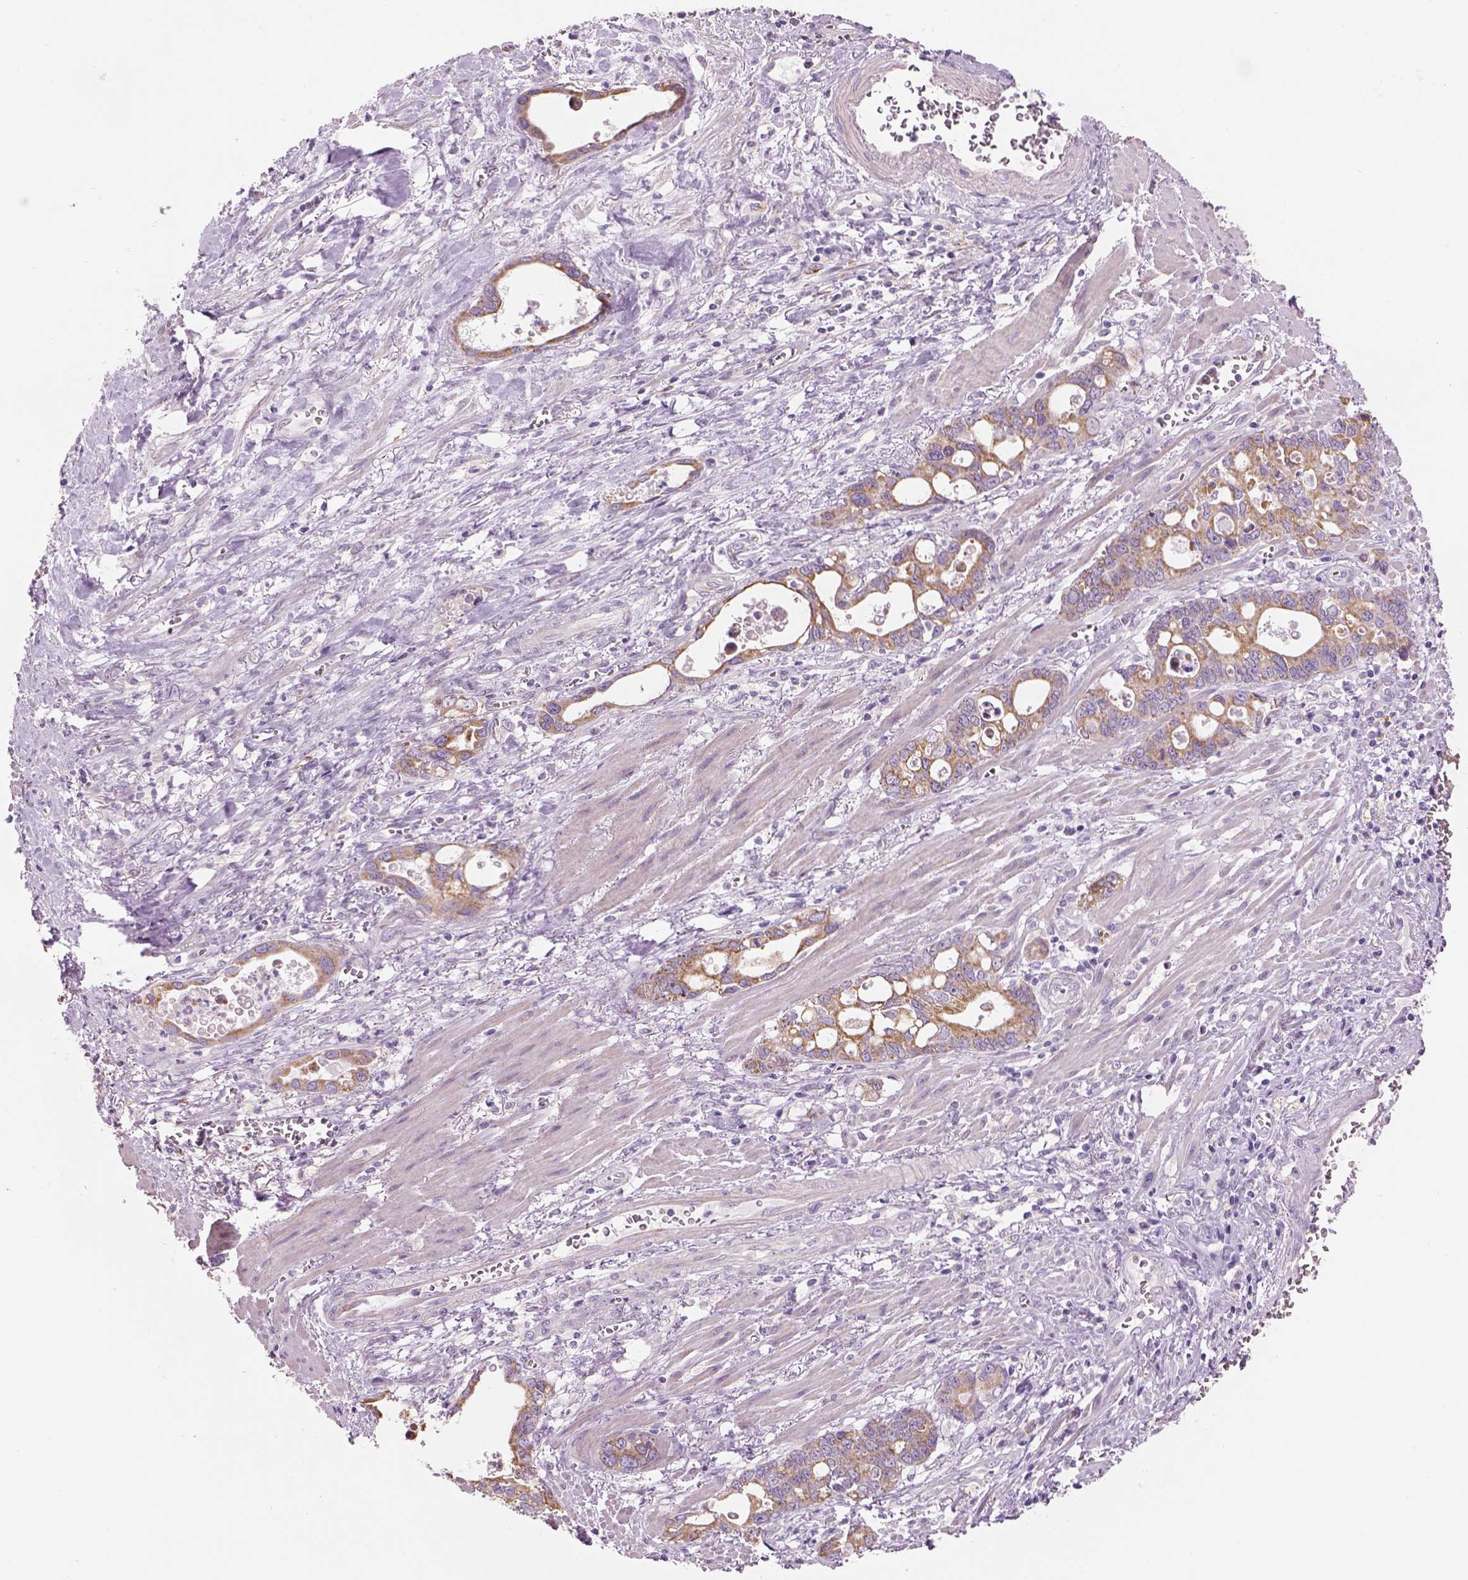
{"staining": {"intensity": "moderate", "quantity": "25%-75%", "location": "cytoplasmic/membranous"}, "tissue": "stomach cancer", "cell_type": "Tumor cells", "image_type": "cancer", "snomed": [{"axis": "morphology", "description": "Normal tissue, NOS"}, {"axis": "morphology", "description": "Adenocarcinoma, NOS"}, {"axis": "topography", "description": "Esophagus"}, {"axis": "topography", "description": "Stomach, upper"}], "caption": "Stomach cancer (adenocarcinoma) stained with DAB IHC exhibits medium levels of moderate cytoplasmic/membranous expression in about 25%-75% of tumor cells.", "gene": "IFT52", "patient": {"sex": "male", "age": 74}}